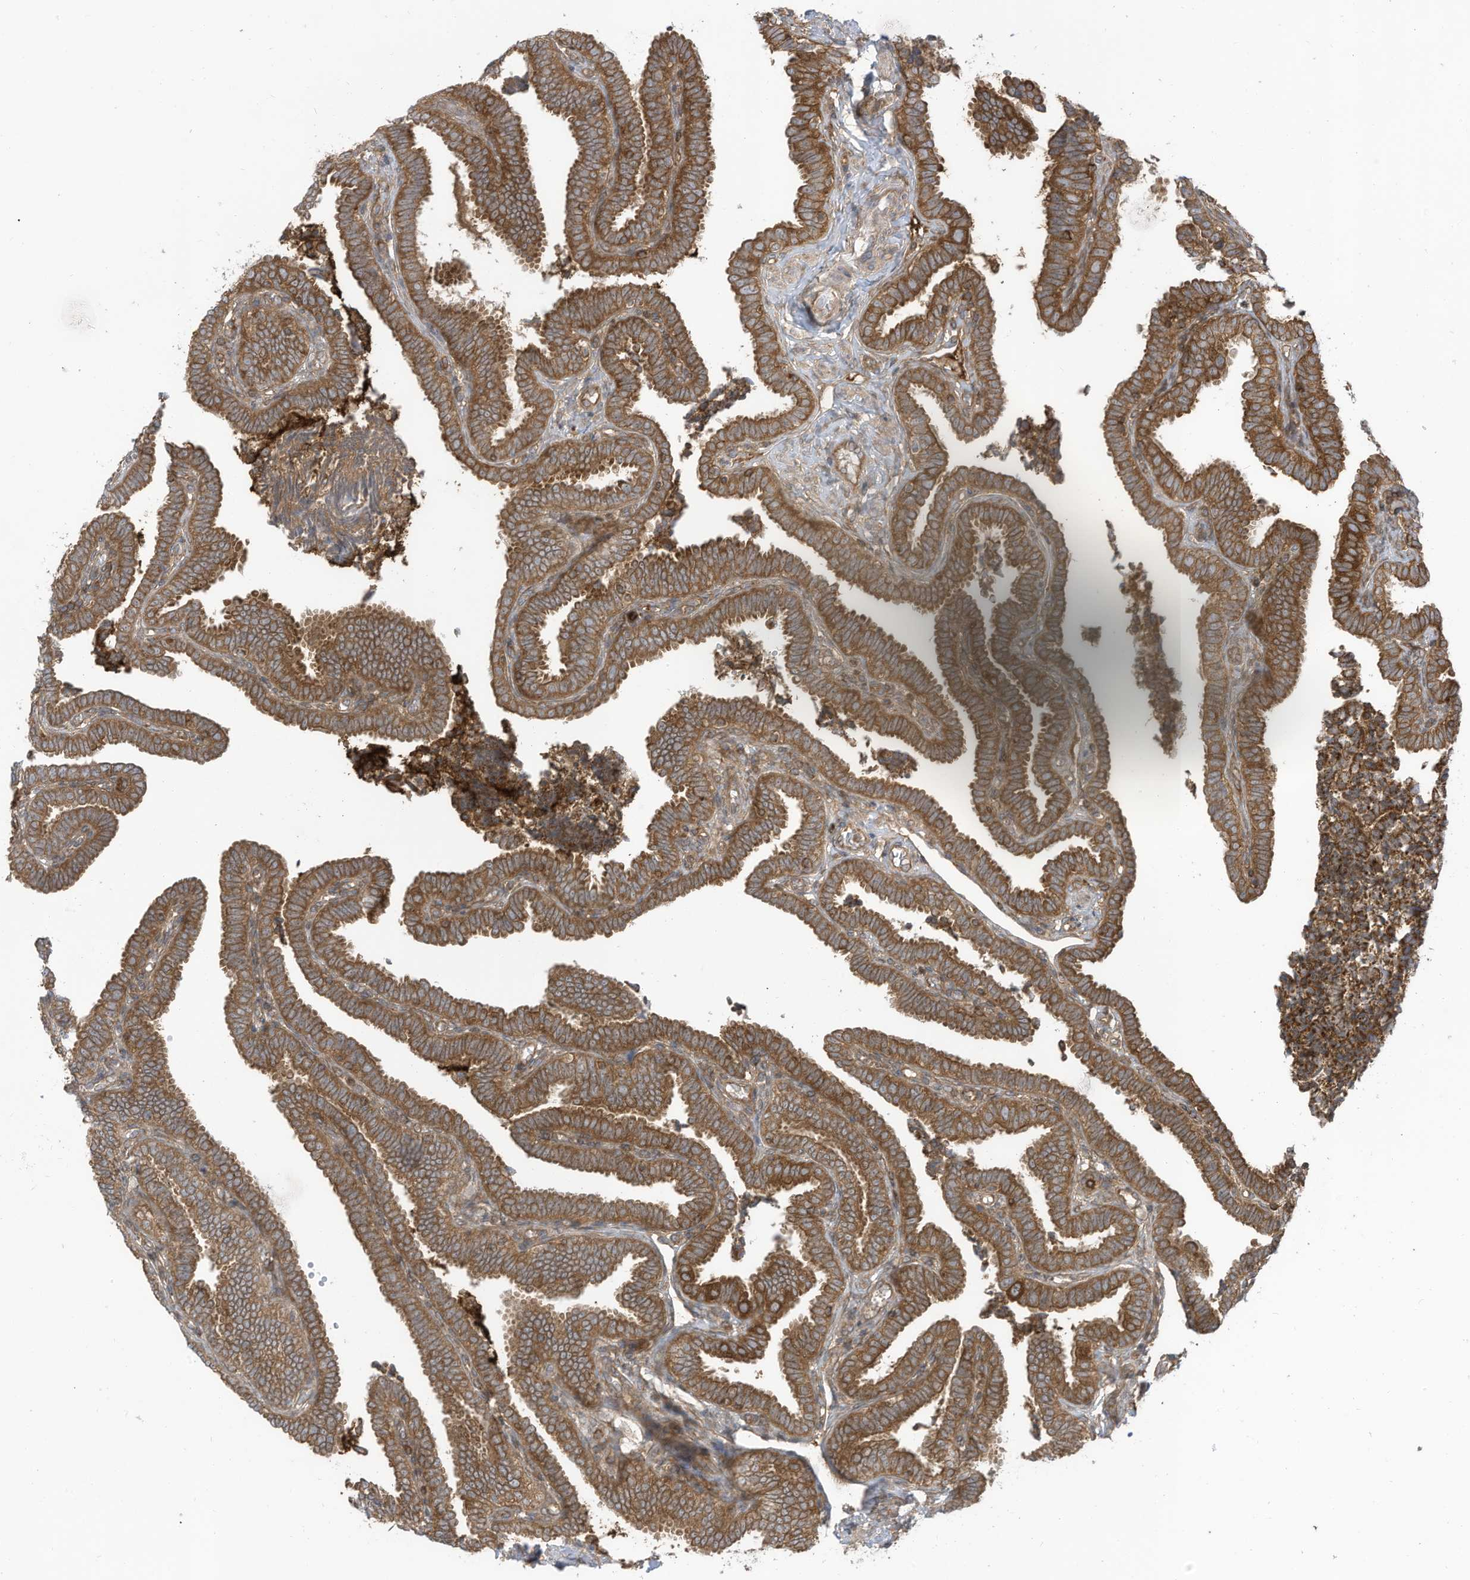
{"staining": {"intensity": "strong", "quantity": ">75%", "location": "cytoplasmic/membranous"}, "tissue": "fallopian tube", "cell_type": "Glandular cells", "image_type": "normal", "snomed": [{"axis": "morphology", "description": "Normal tissue, NOS"}, {"axis": "topography", "description": "Fallopian tube"}], "caption": "High-magnification brightfield microscopy of unremarkable fallopian tube stained with DAB (brown) and counterstained with hematoxylin (blue). glandular cells exhibit strong cytoplasmic/membranous staining is seen in about>75% of cells.", "gene": "REPS1", "patient": {"sex": "female", "age": 39}}